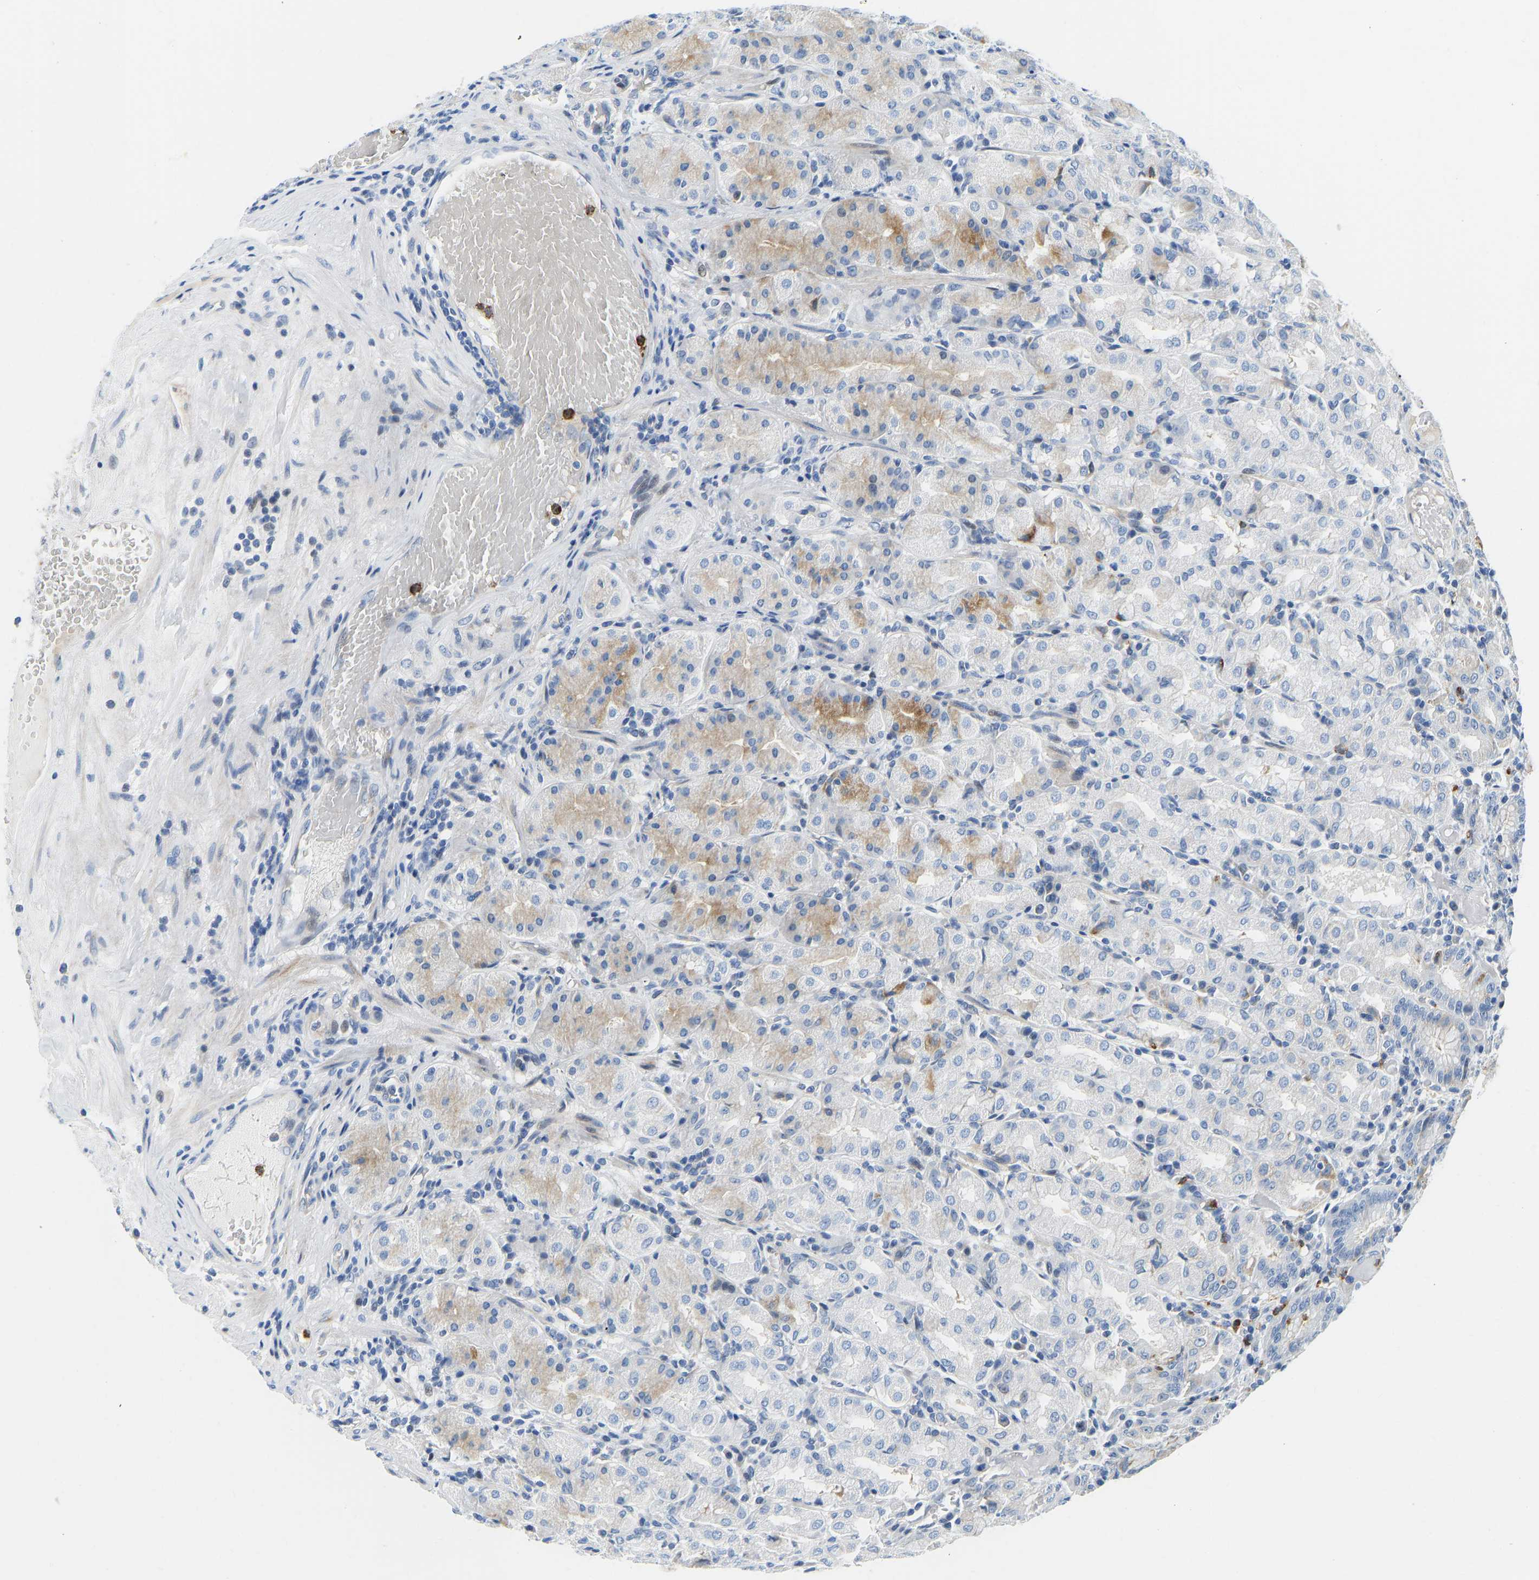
{"staining": {"intensity": "strong", "quantity": "<25%", "location": "cytoplasmic/membranous"}, "tissue": "stomach", "cell_type": "Glandular cells", "image_type": "normal", "snomed": [{"axis": "morphology", "description": "Normal tissue, NOS"}, {"axis": "topography", "description": "Stomach"}, {"axis": "topography", "description": "Stomach, lower"}], "caption": "Immunohistochemical staining of normal stomach exhibits strong cytoplasmic/membranous protein positivity in about <25% of glandular cells.", "gene": "HDAC5", "patient": {"sex": "female", "age": 56}}